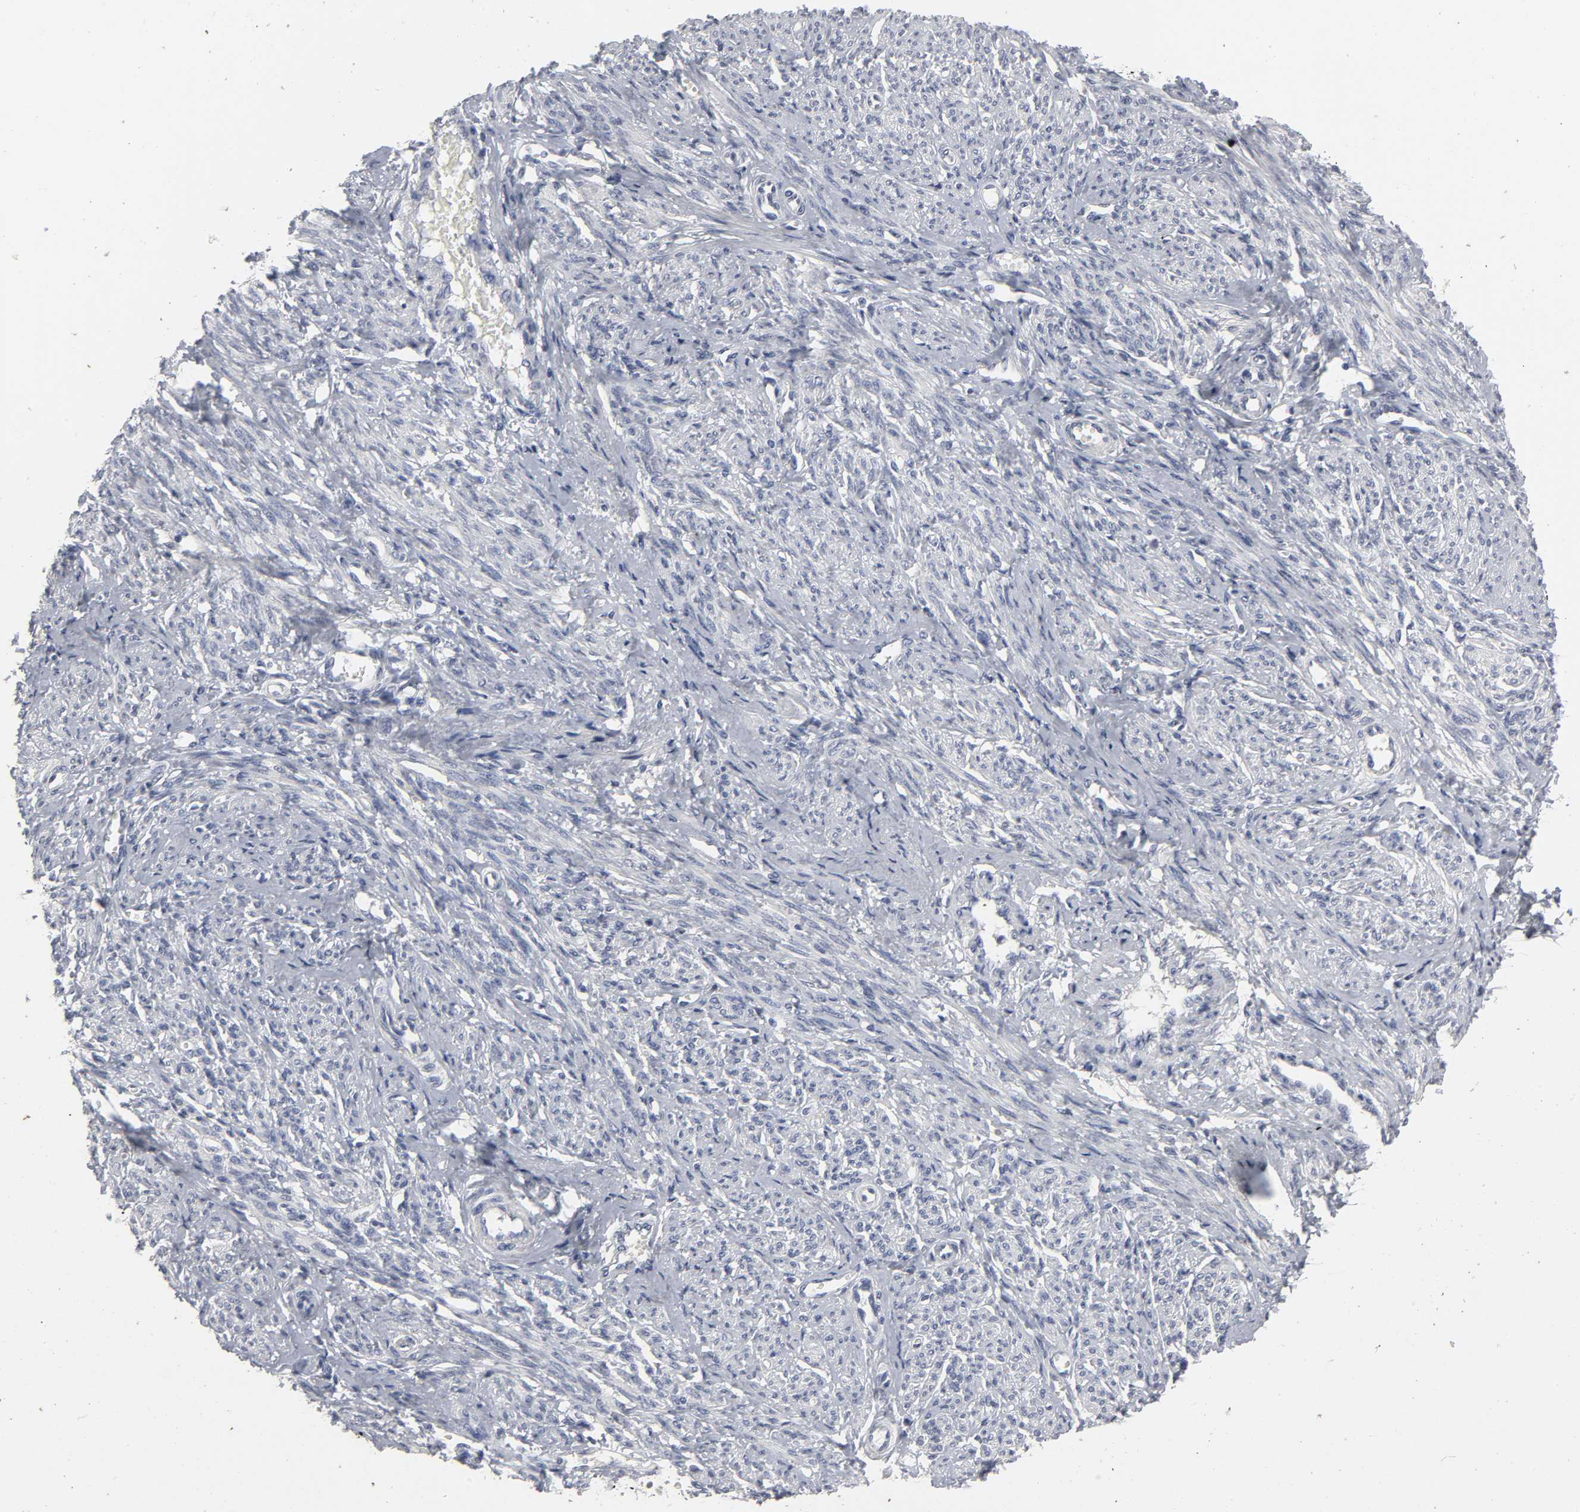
{"staining": {"intensity": "negative", "quantity": "none", "location": "none"}, "tissue": "smooth muscle", "cell_type": "Smooth muscle cells", "image_type": "normal", "snomed": [{"axis": "morphology", "description": "Normal tissue, NOS"}, {"axis": "topography", "description": "Smooth muscle"}], "caption": "High power microscopy histopathology image of an IHC image of unremarkable smooth muscle, revealing no significant staining in smooth muscle cells.", "gene": "TCAP", "patient": {"sex": "female", "age": 65}}